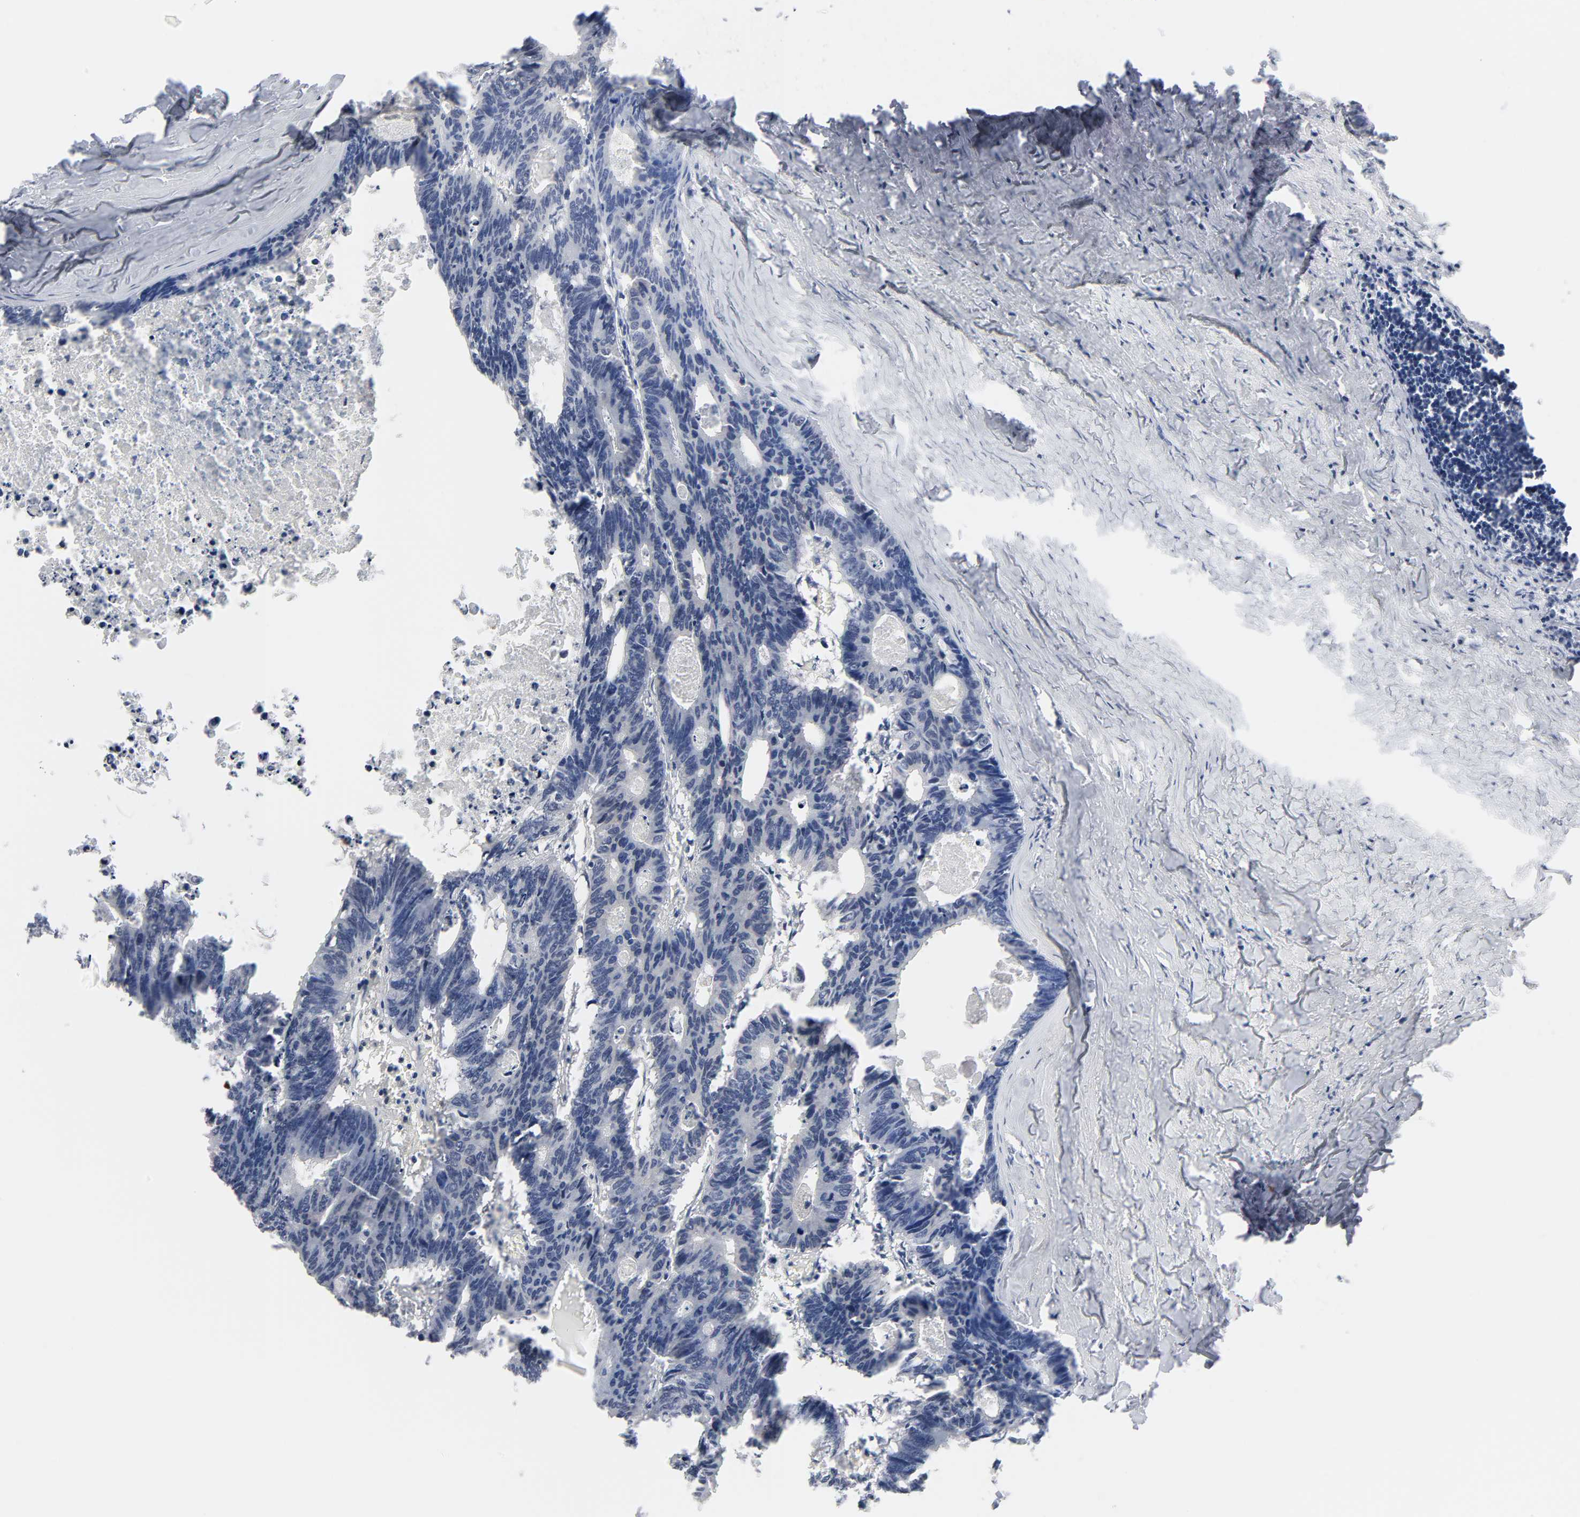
{"staining": {"intensity": "negative", "quantity": "none", "location": "none"}, "tissue": "colorectal cancer", "cell_type": "Tumor cells", "image_type": "cancer", "snomed": [{"axis": "morphology", "description": "Adenocarcinoma, NOS"}, {"axis": "topography", "description": "Colon"}], "caption": "The micrograph displays no significant staining in tumor cells of colorectal adenocarcinoma.", "gene": "PRDX1", "patient": {"sex": "female", "age": 55}}